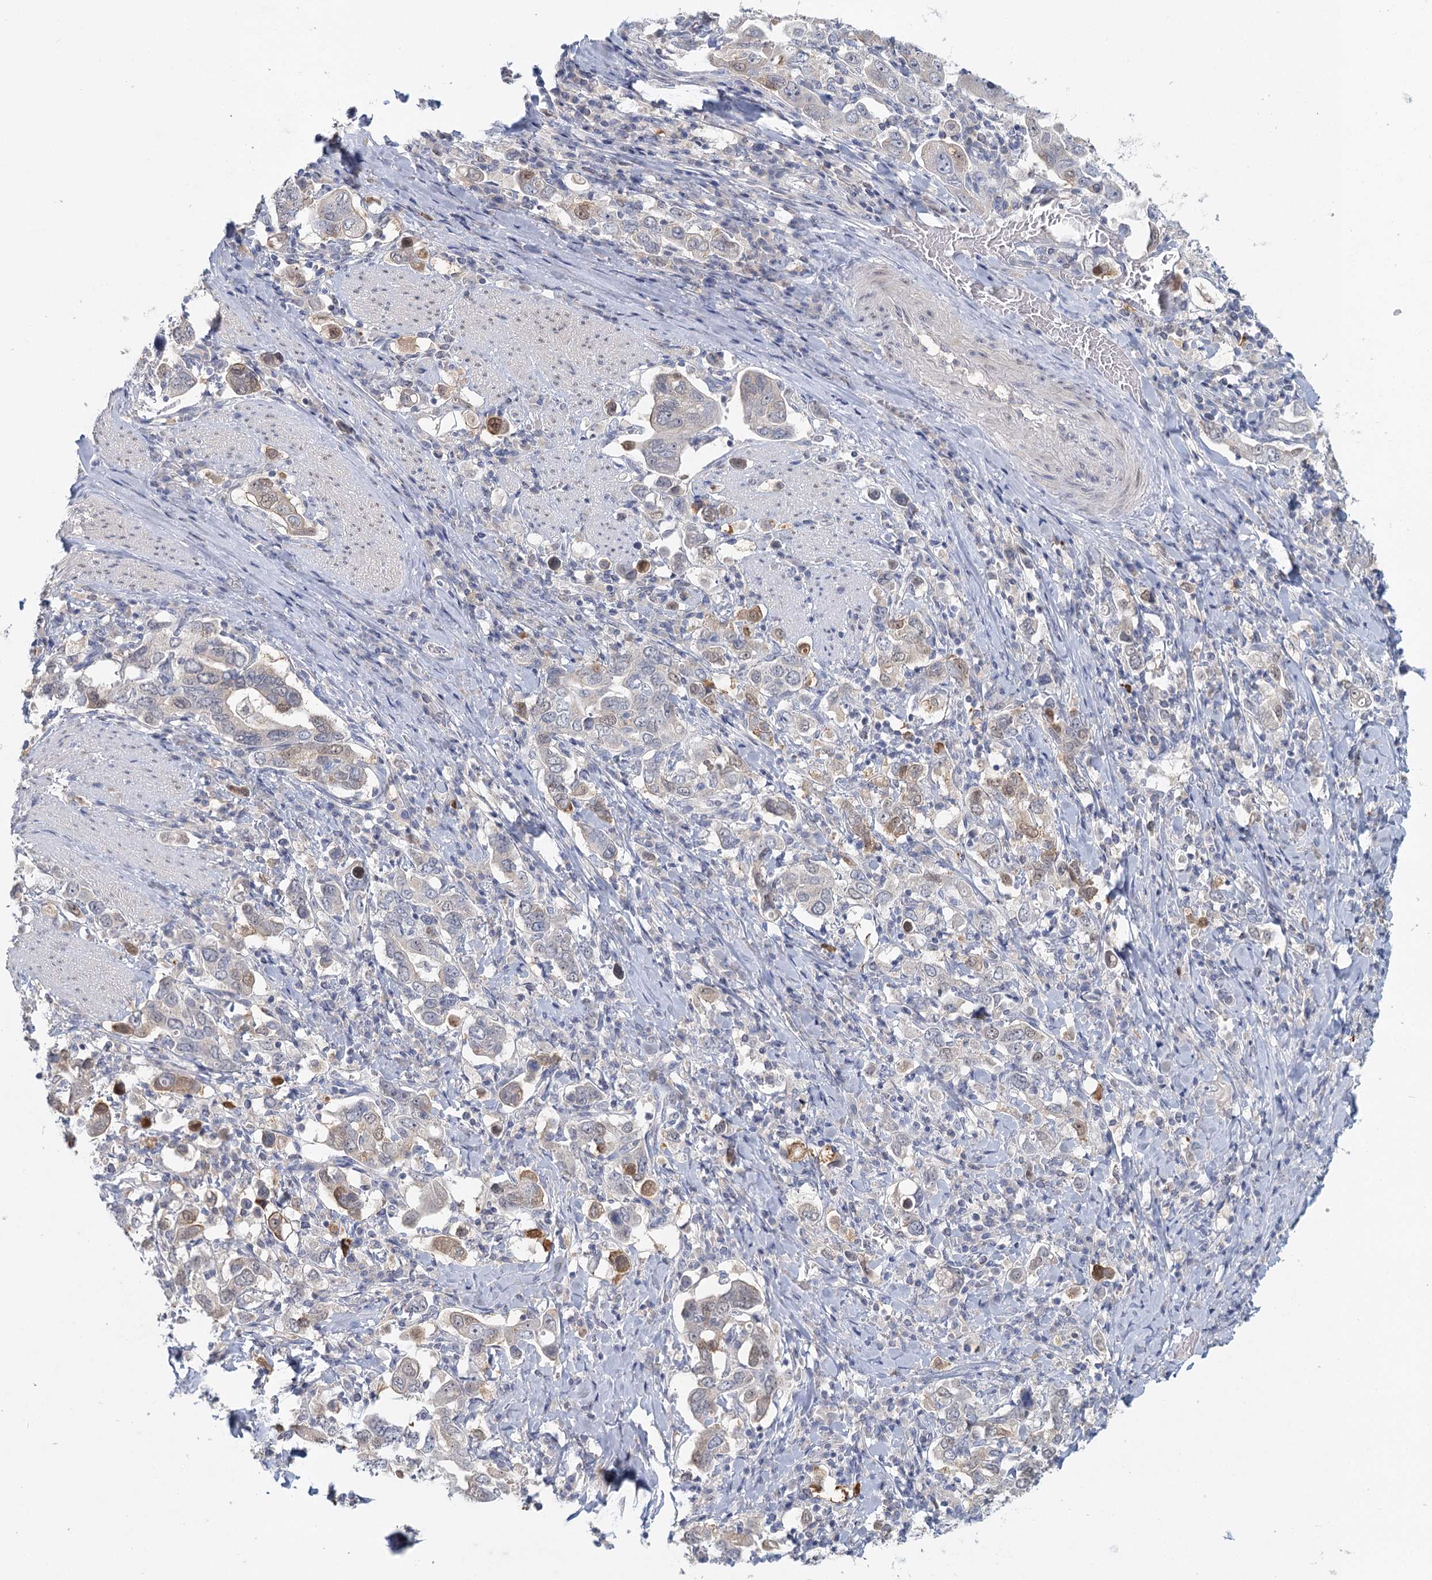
{"staining": {"intensity": "moderate", "quantity": "<25%", "location": "cytoplasmic/membranous"}, "tissue": "stomach cancer", "cell_type": "Tumor cells", "image_type": "cancer", "snomed": [{"axis": "morphology", "description": "Adenocarcinoma, NOS"}, {"axis": "topography", "description": "Stomach, upper"}], "caption": "Human stomach cancer (adenocarcinoma) stained with a brown dye reveals moderate cytoplasmic/membranous positive expression in about <25% of tumor cells.", "gene": "MYO7B", "patient": {"sex": "male", "age": 62}}